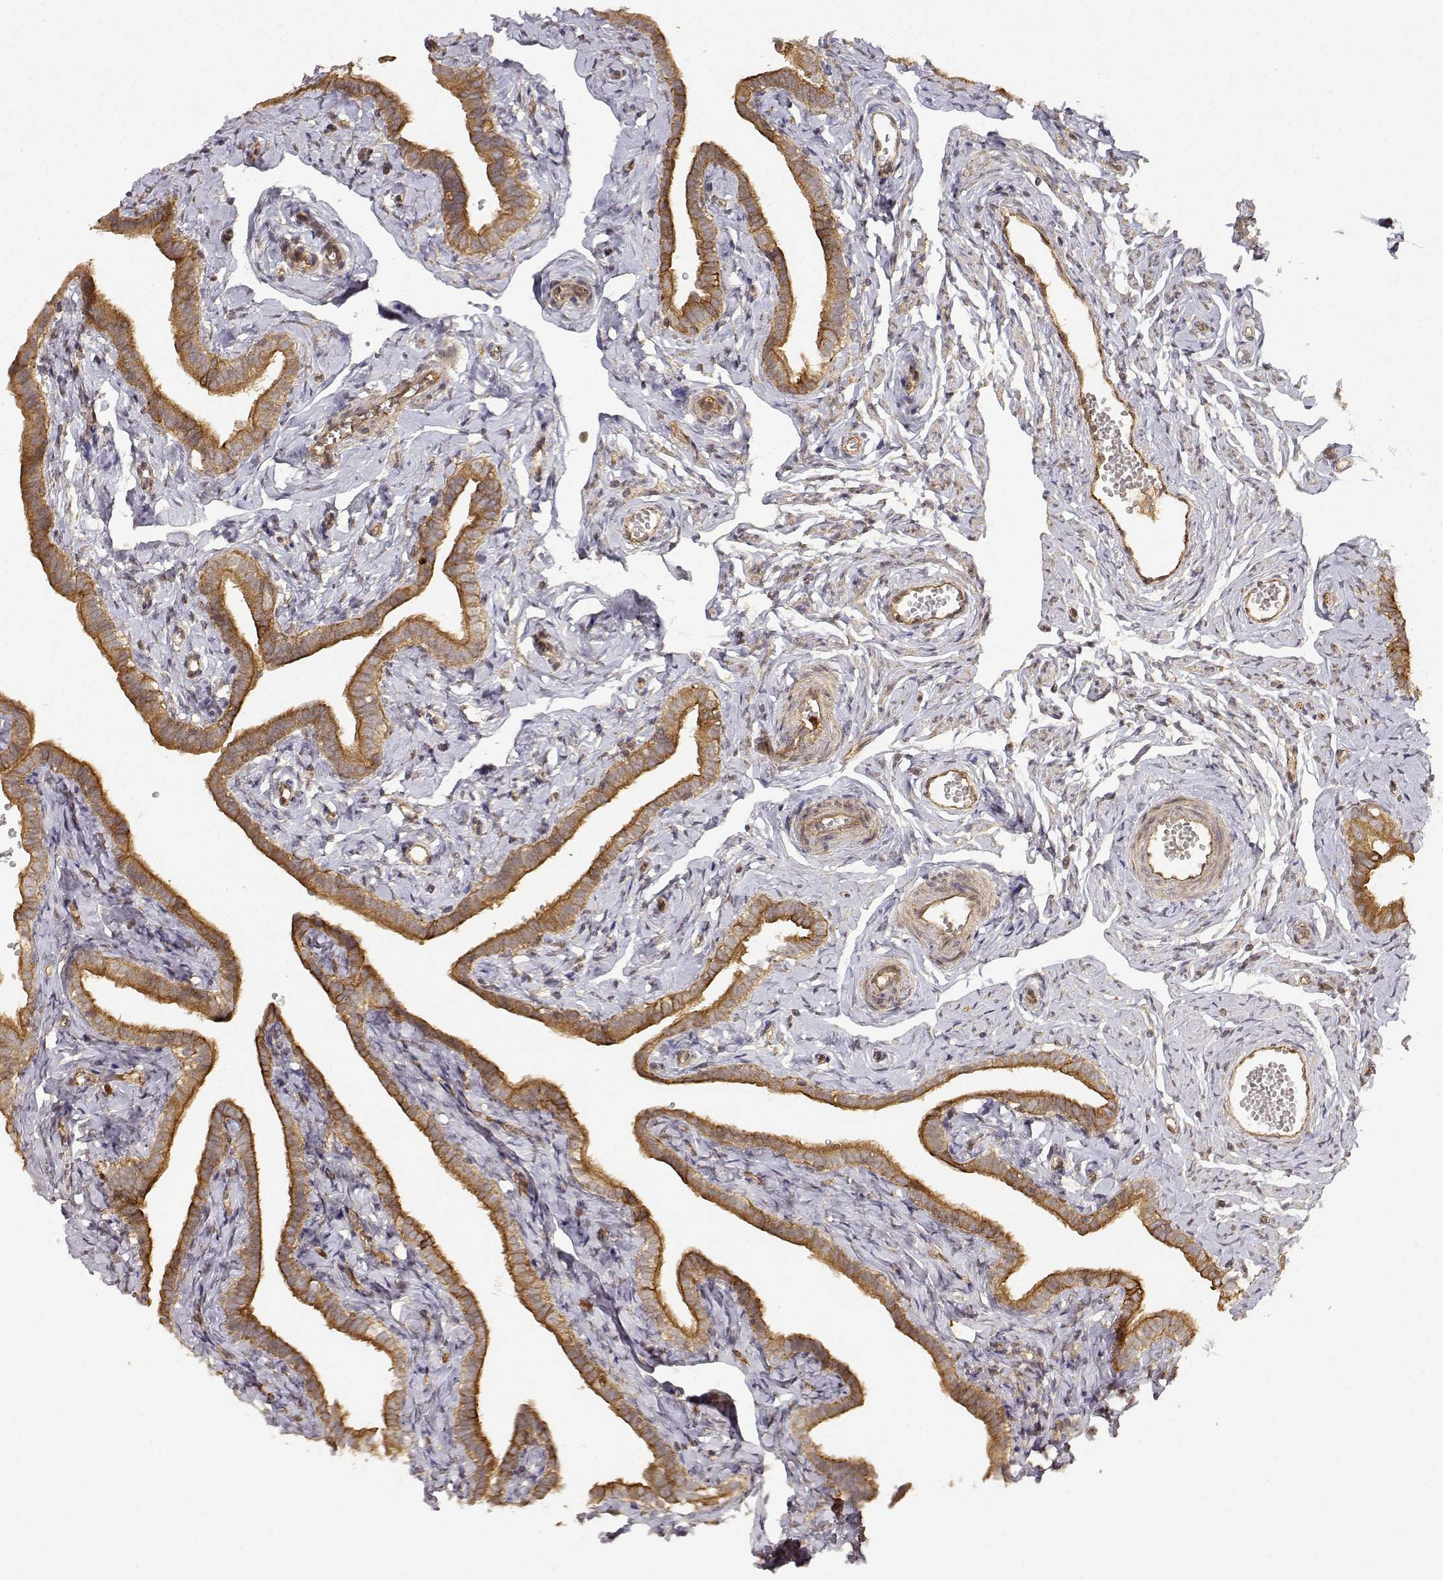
{"staining": {"intensity": "moderate", "quantity": ">75%", "location": "cytoplasmic/membranous"}, "tissue": "fallopian tube", "cell_type": "Glandular cells", "image_type": "normal", "snomed": [{"axis": "morphology", "description": "Normal tissue, NOS"}, {"axis": "topography", "description": "Fallopian tube"}], "caption": "Brown immunohistochemical staining in benign fallopian tube demonstrates moderate cytoplasmic/membranous staining in about >75% of glandular cells. The staining was performed using DAB to visualize the protein expression in brown, while the nuclei were stained in blue with hematoxylin (Magnification: 20x).", "gene": "CDK5RAP2", "patient": {"sex": "female", "age": 41}}